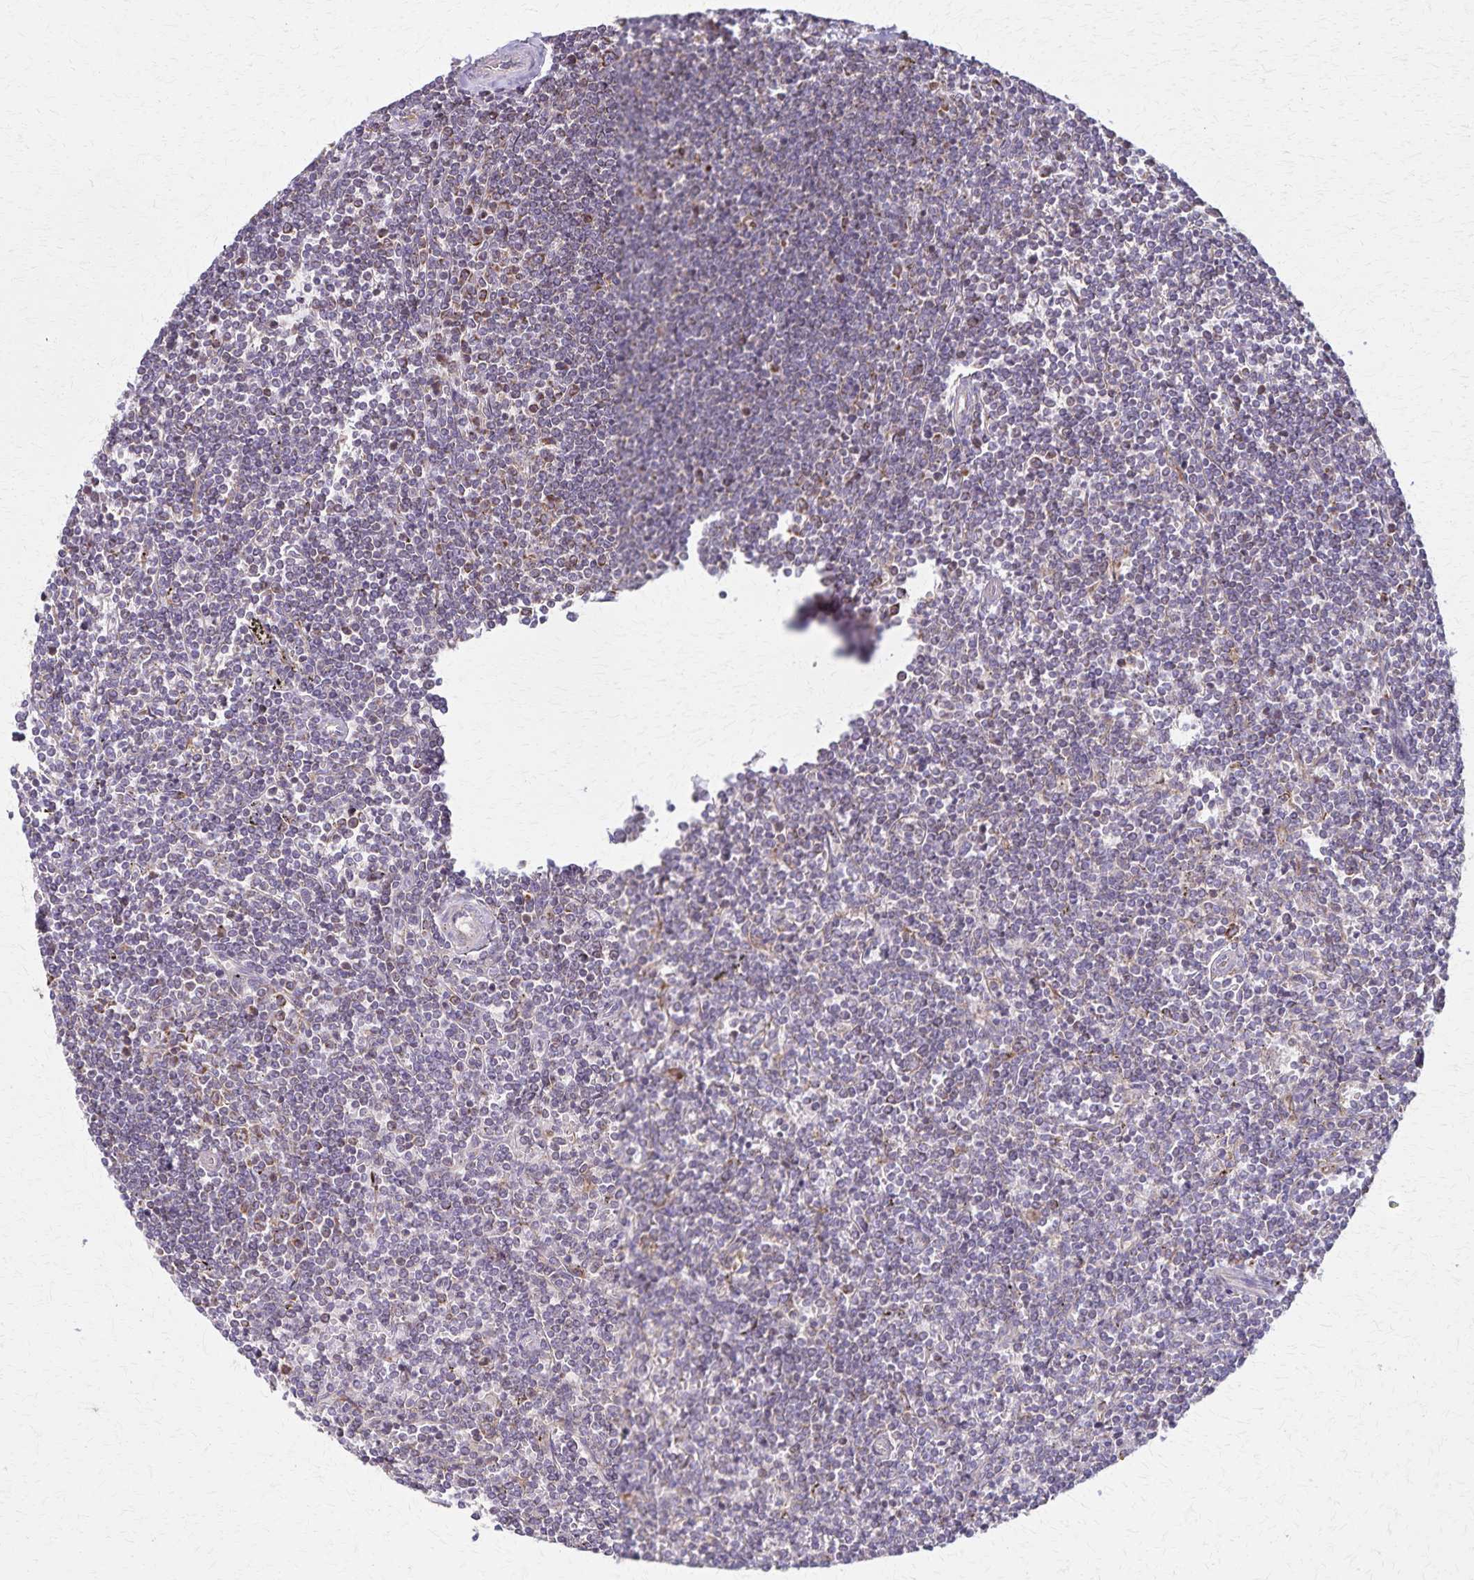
{"staining": {"intensity": "moderate", "quantity": "<25%", "location": "cytoplasmic/membranous"}, "tissue": "lymphoma", "cell_type": "Tumor cells", "image_type": "cancer", "snomed": [{"axis": "morphology", "description": "Malignant lymphoma, non-Hodgkin's type, Low grade"}, {"axis": "topography", "description": "Spleen"}], "caption": "This is an image of immunohistochemistry staining of lymphoma, which shows moderate staining in the cytoplasmic/membranous of tumor cells.", "gene": "RNF10", "patient": {"sex": "male", "age": 78}}